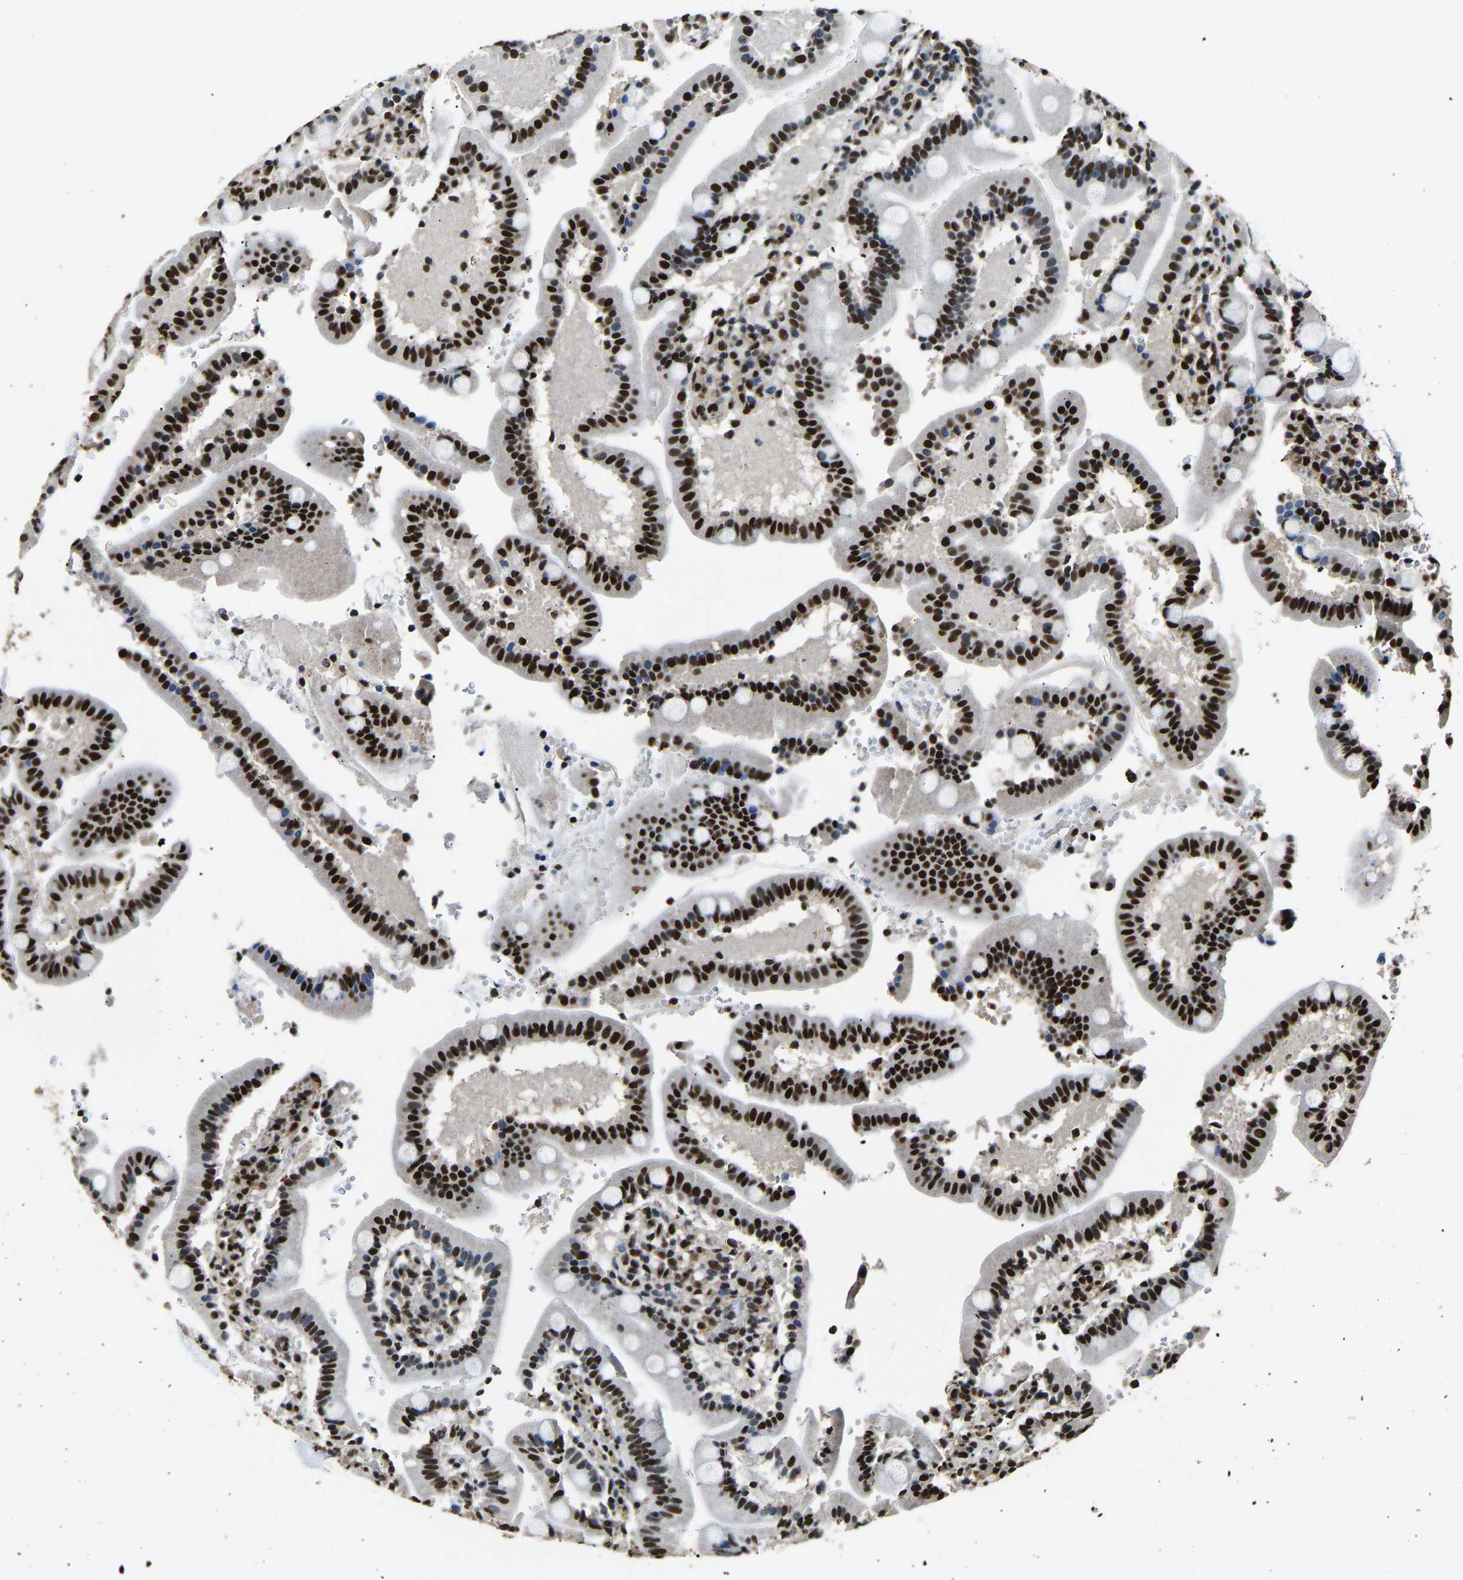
{"staining": {"intensity": "strong", "quantity": ">75%", "location": "nuclear"}, "tissue": "duodenum", "cell_type": "Glandular cells", "image_type": "normal", "snomed": [{"axis": "morphology", "description": "Normal tissue, NOS"}, {"axis": "topography", "description": "Small intestine, NOS"}], "caption": "Protein analysis of normal duodenum demonstrates strong nuclear staining in about >75% of glandular cells.", "gene": "SAFB", "patient": {"sex": "female", "age": 71}}